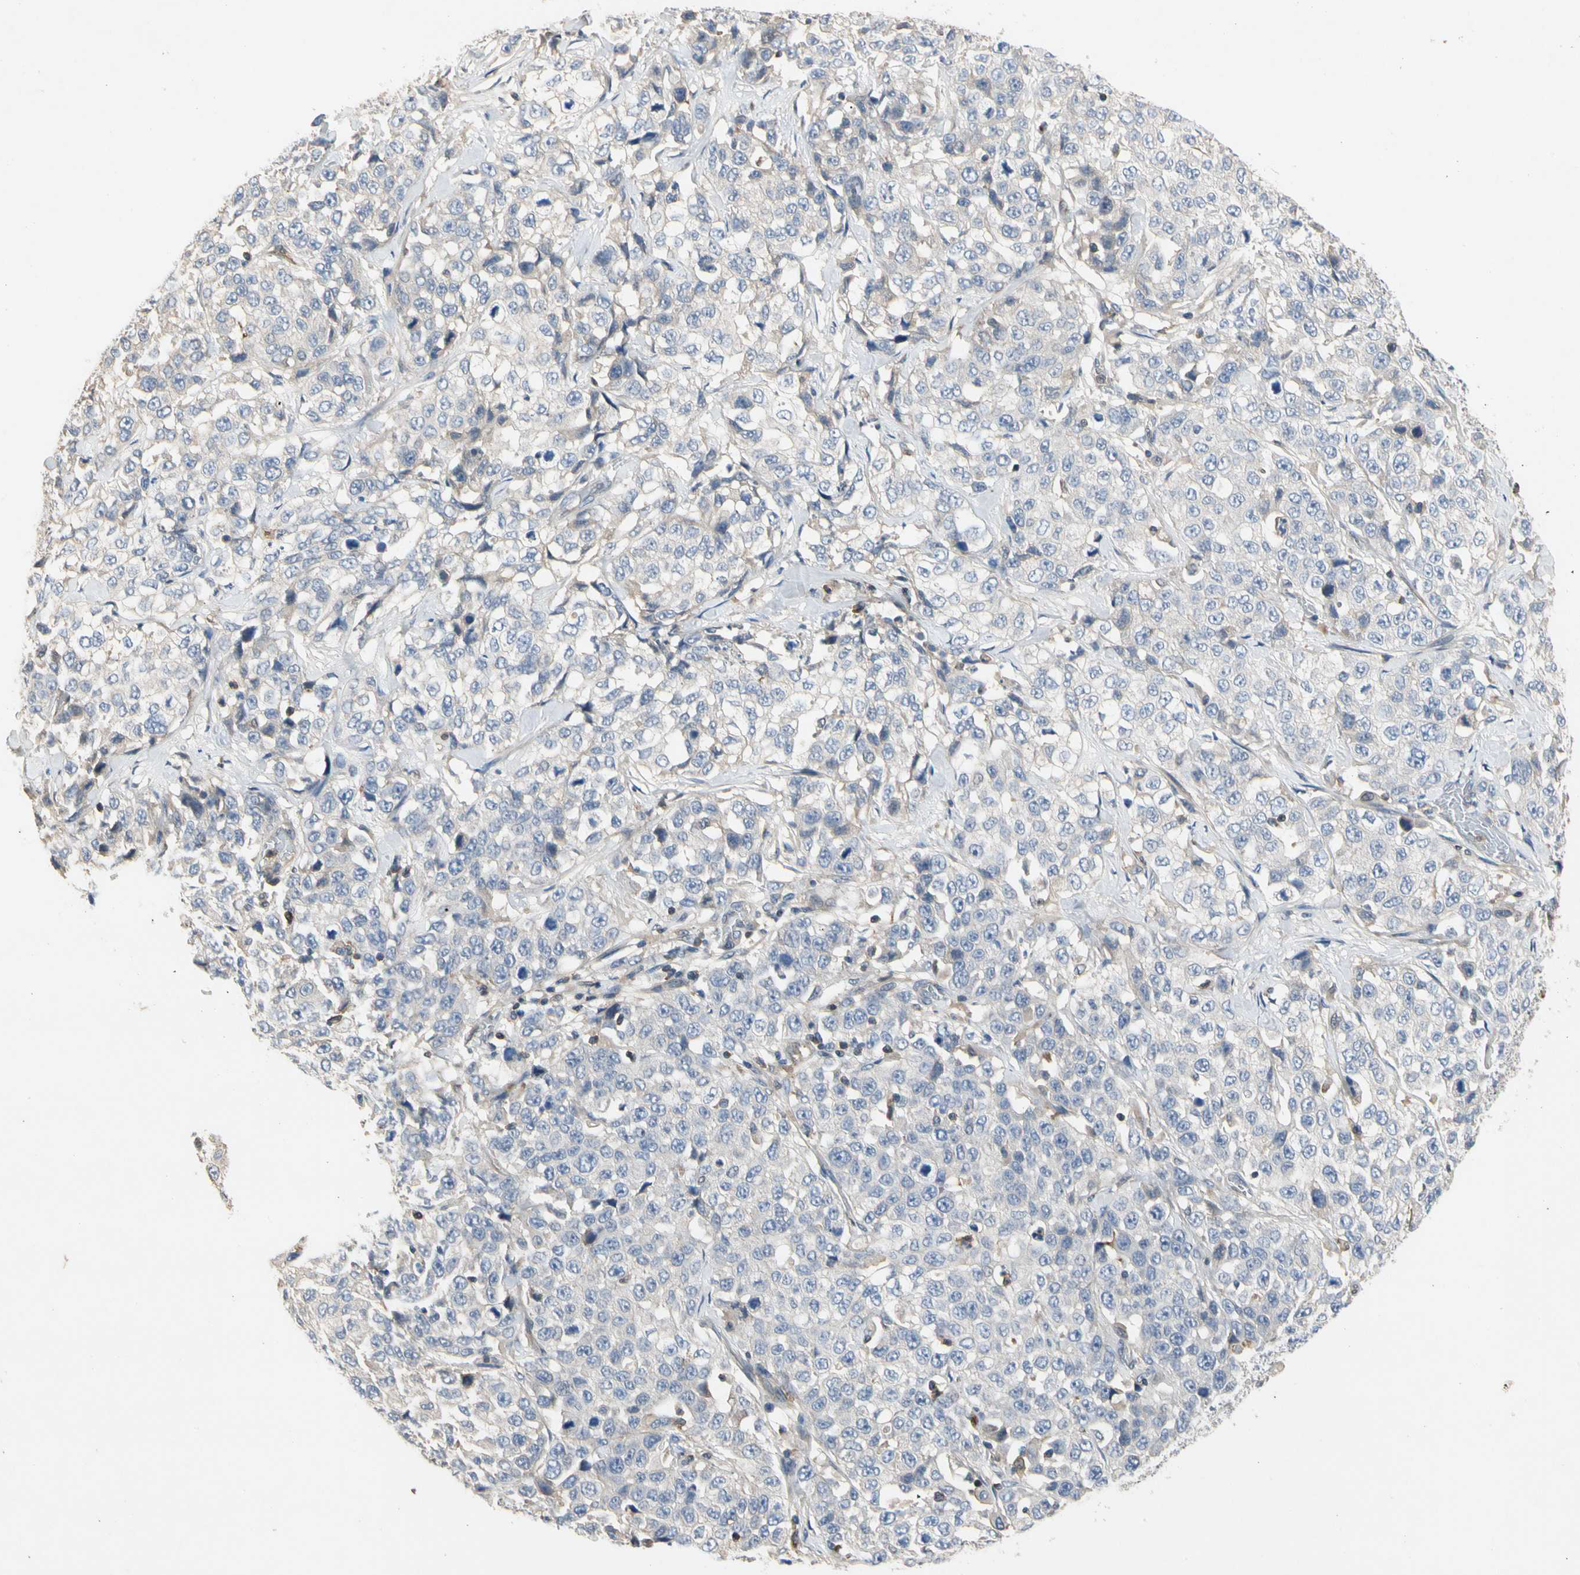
{"staining": {"intensity": "negative", "quantity": "none", "location": "none"}, "tissue": "stomach cancer", "cell_type": "Tumor cells", "image_type": "cancer", "snomed": [{"axis": "morphology", "description": "Normal tissue, NOS"}, {"axis": "morphology", "description": "Adenocarcinoma, NOS"}, {"axis": "topography", "description": "Stomach"}], "caption": "Tumor cells are negative for protein expression in human stomach adenocarcinoma.", "gene": "CRTAC1", "patient": {"sex": "male", "age": 48}}